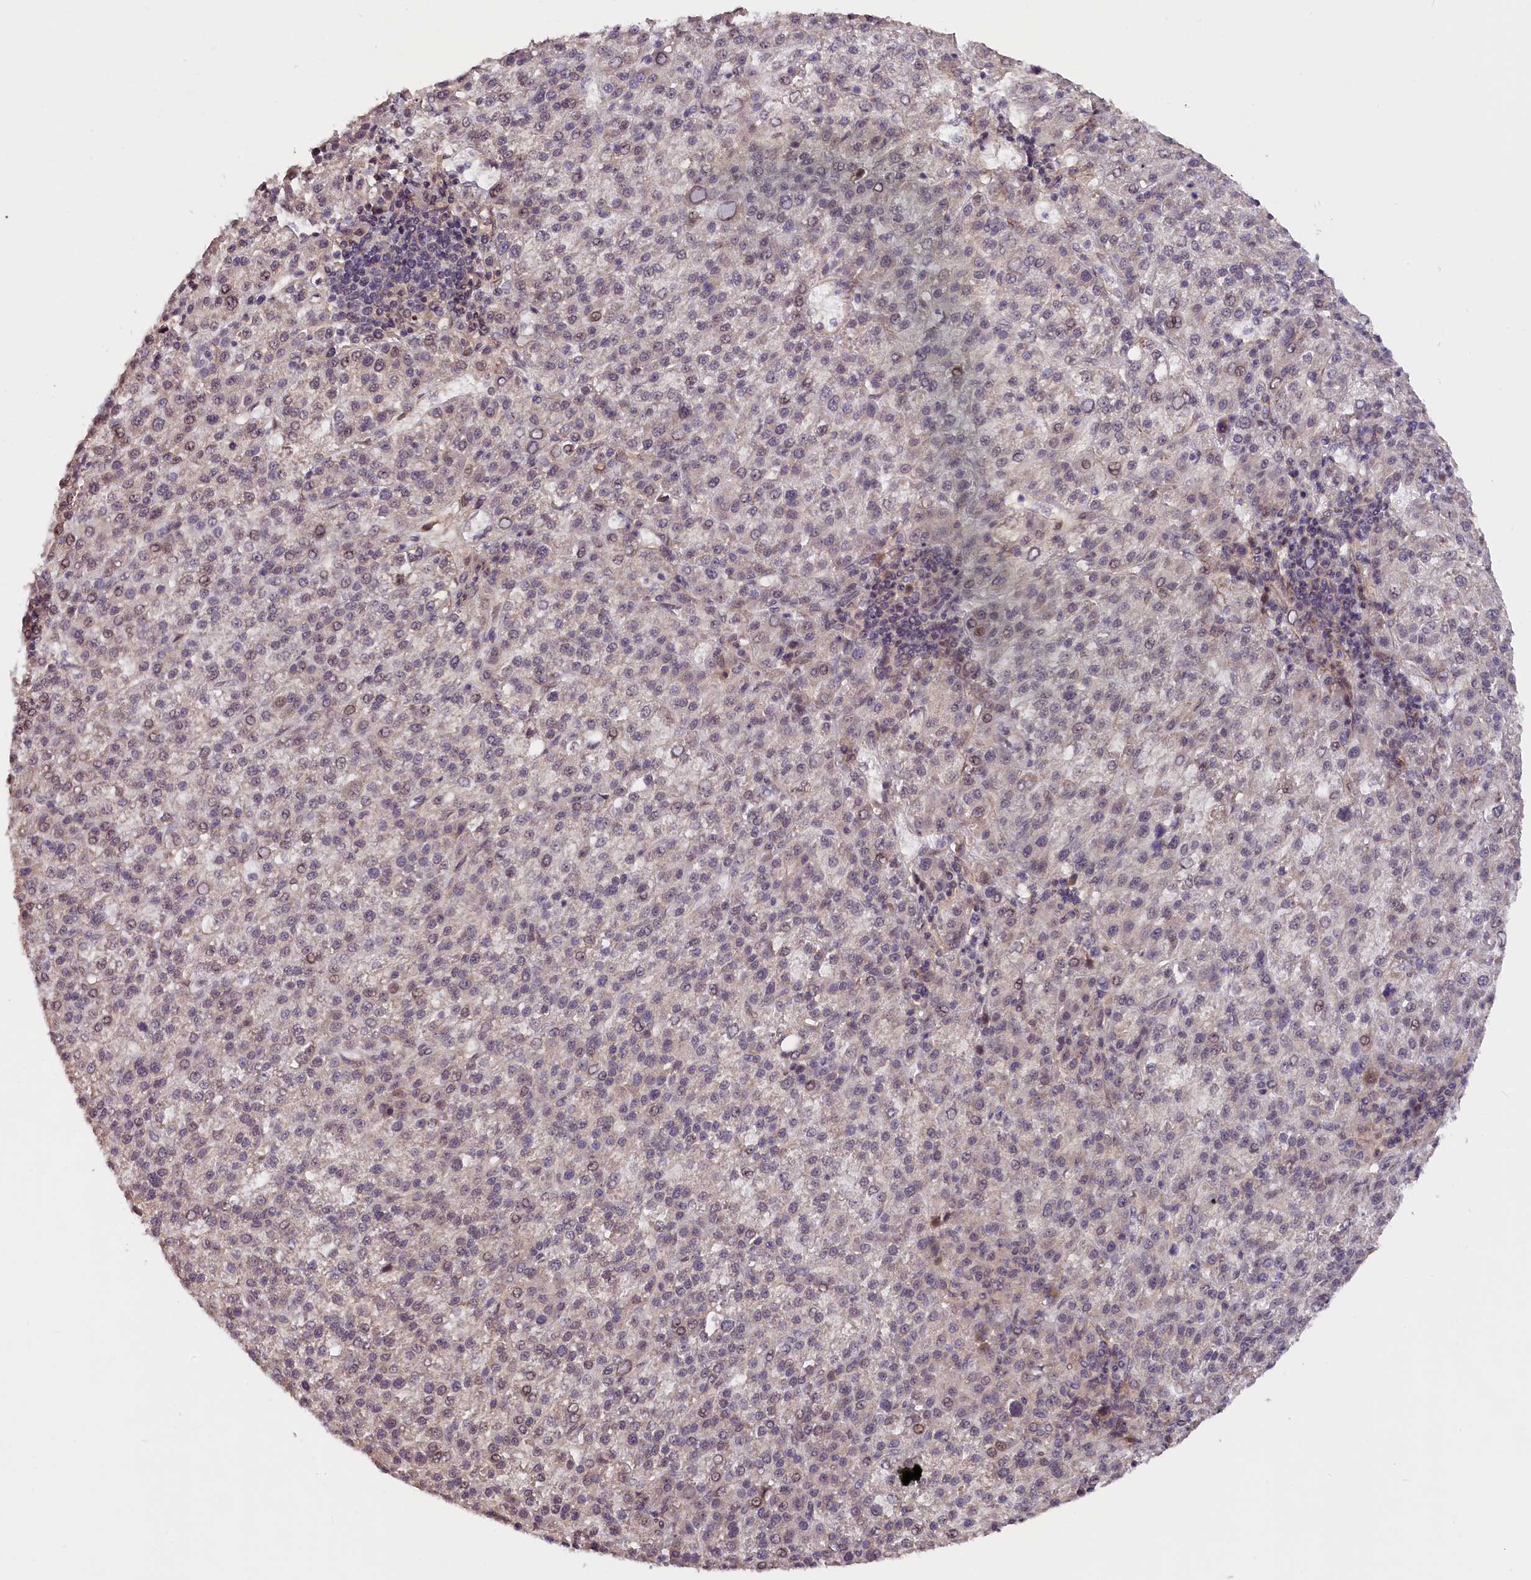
{"staining": {"intensity": "weak", "quantity": "<25%", "location": "nuclear"}, "tissue": "liver cancer", "cell_type": "Tumor cells", "image_type": "cancer", "snomed": [{"axis": "morphology", "description": "Carcinoma, Hepatocellular, NOS"}, {"axis": "topography", "description": "Liver"}], "caption": "This histopathology image is of liver hepatocellular carcinoma stained with IHC to label a protein in brown with the nuclei are counter-stained blue. There is no staining in tumor cells.", "gene": "ZNF480", "patient": {"sex": "female", "age": 58}}